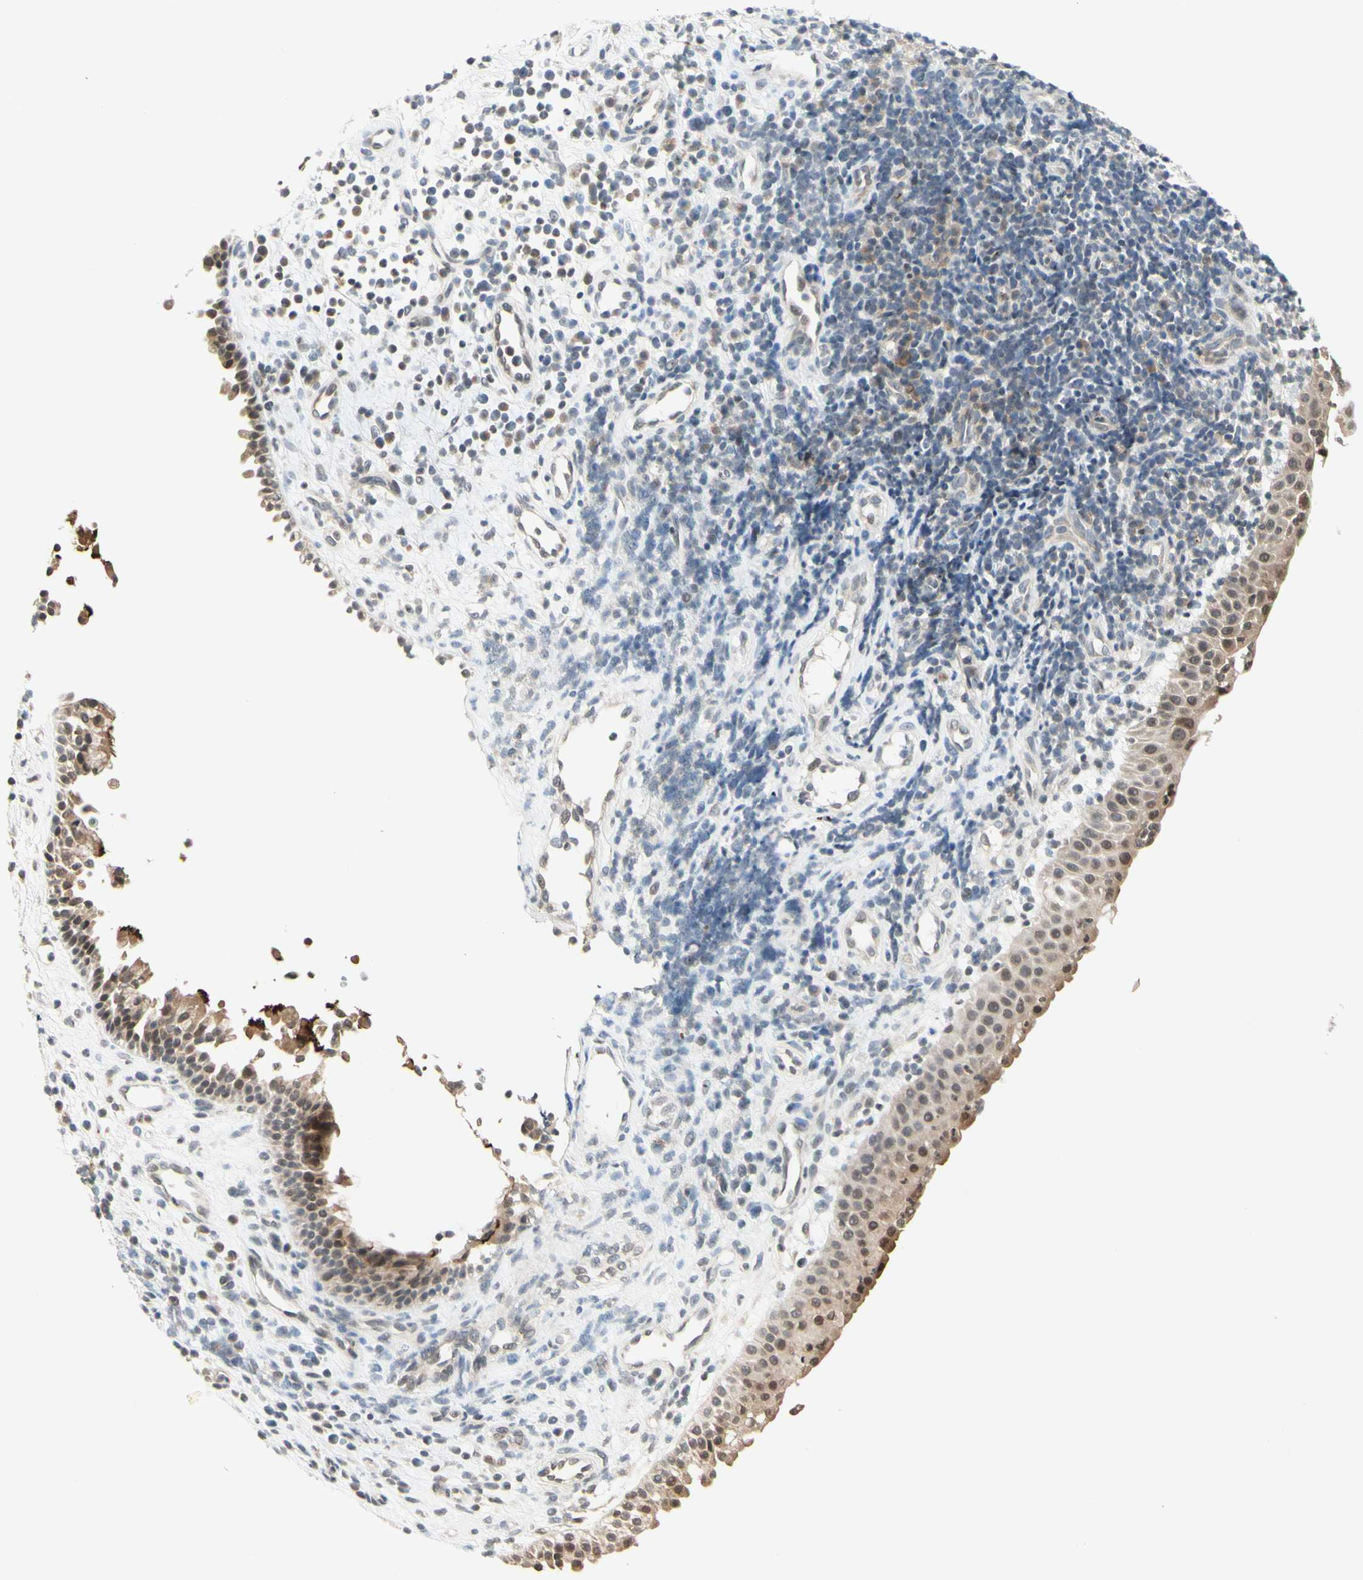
{"staining": {"intensity": "weak", "quantity": ">75%", "location": "cytoplasmic/membranous"}, "tissue": "nasopharynx", "cell_type": "Respiratory epithelial cells", "image_type": "normal", "snomed": [{"axis": "morphology", "description": "Normal tissue, NOS"}, {"axis": "topography", "description": "Nasopharynx"}], "caption": "Nasopharynx stained with a brown dye shows weak cytoplasmic/membranous positive expression in about >75% of respiratory epithelial cells.", "gene": "ZW10", "patient": {"sex": "female", "age": 51}}